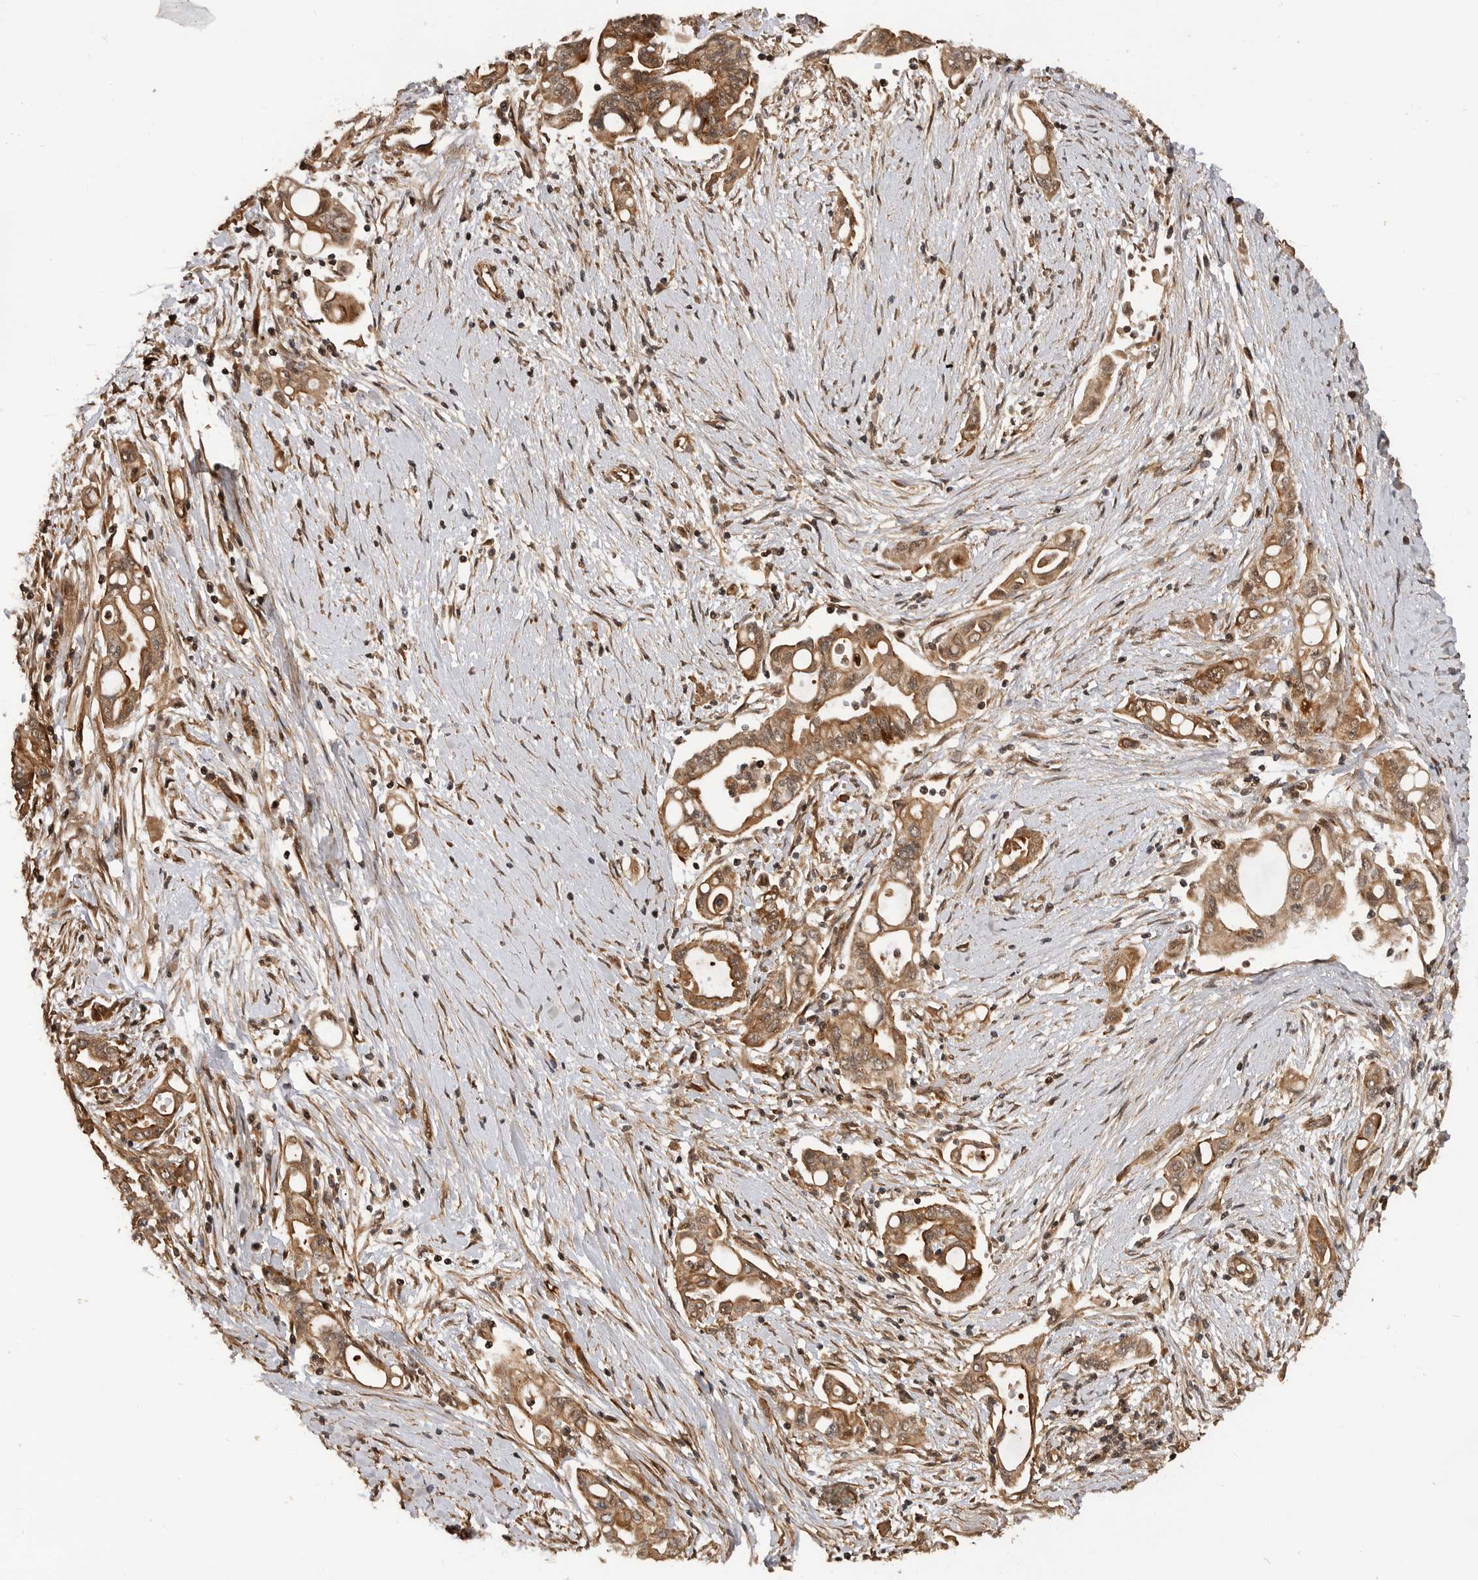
{"staining": {"intensity": "moderate", "quantity": ">75%", "location": "cytoplasmic/membranous"}, "tissue": "pancreatic cancer", "cell_type": "Tumor cells", "image_type": "cancer", "snomed": [{"axis": "morphology", "description": "Adenocarcinoma, NOS"}, {"axis": "topography", "description": "Pancreas"}], "caption": "Immunohistochemical staining of adenocarcinoma (pancreatic) reveals moderate cytoplasmic/membranous protein expression in about >75% of tumor cells. (DAB IHC with brightfield microscopy, high magnification).", "gene": "ADPRS", "patient": {"sex": "female", "age": 57}}